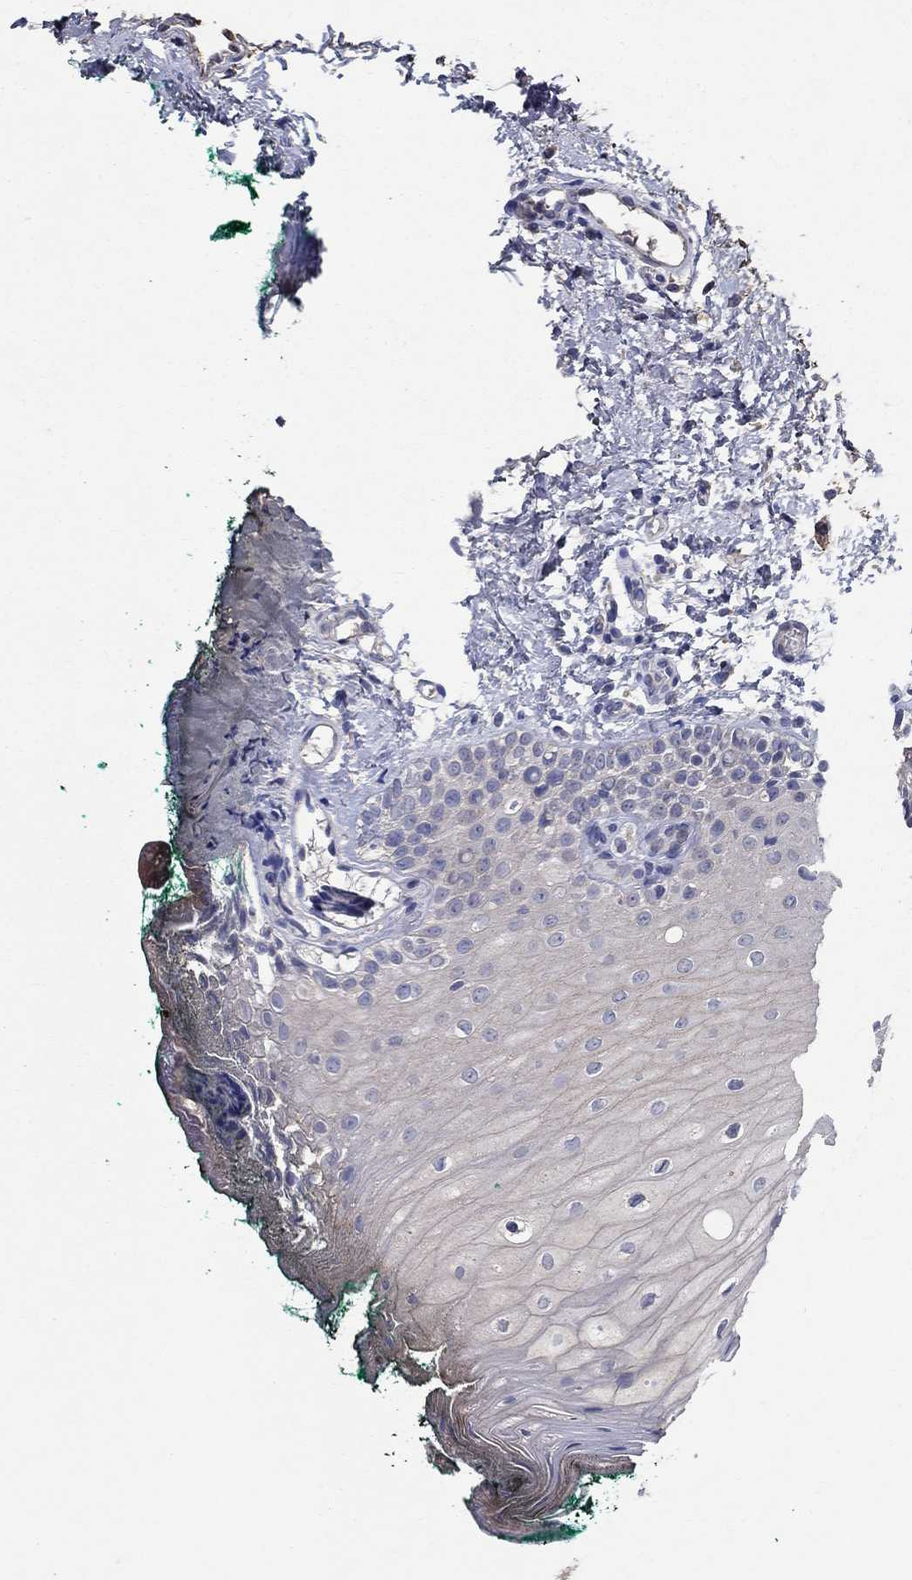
{"staining": {"intensity": "negative", "quantity": "none", "location": "none"}, "tissue": "oral mucosa", "cell_type": "Squamous epithelial cells", "image_type": "normal", "snomed": [{"axis": "morphology", "description": "Normal tissue, NOS"}, {"axis": "topography", "description": "Oral tissue"}], "caption": "The immunohistochemistry (IHC) micrograph has no significant staining in squamous epithelial cells of oral mucosa.", "gene": "PROZ", "patient": {"sex": "female", "age": 83}}